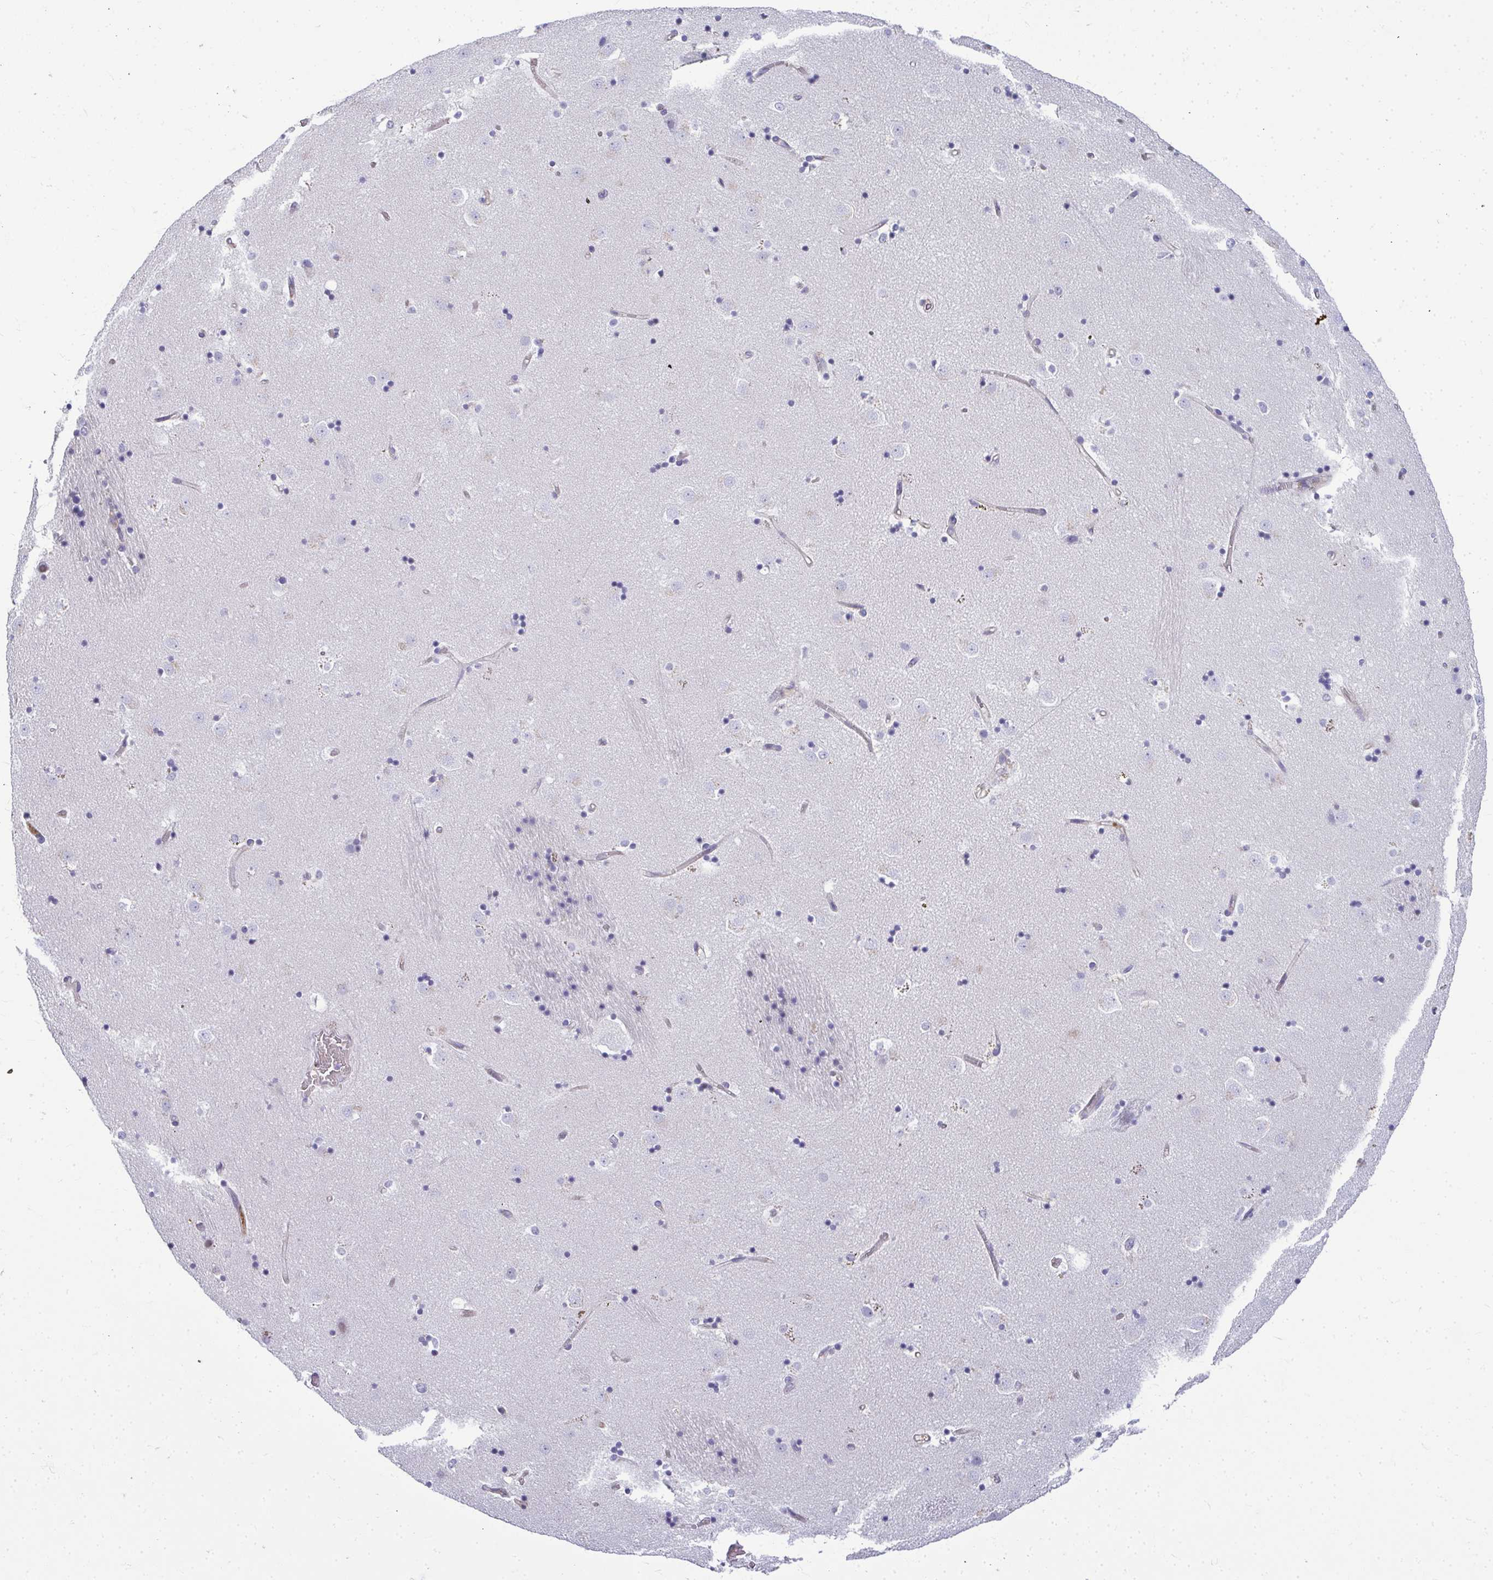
{"staining": {"intensity": "negative", "quantity": "none", "location": "none"}, "tissue": "caudate", "cell_type": "Glial cells", "image_type": "normal", "snomed": [{"axis": "morphology", "description": "Normal tissue, NOS"}, {"axis": "topography", "description": "Lateral ventricle wall"}], "caption": "Immunohistochemistry (IHC) of benign human caudate exhibits no expression in glial cells.", "gene": "MYL1", "patient": {"sex": "male", "age": 58}}